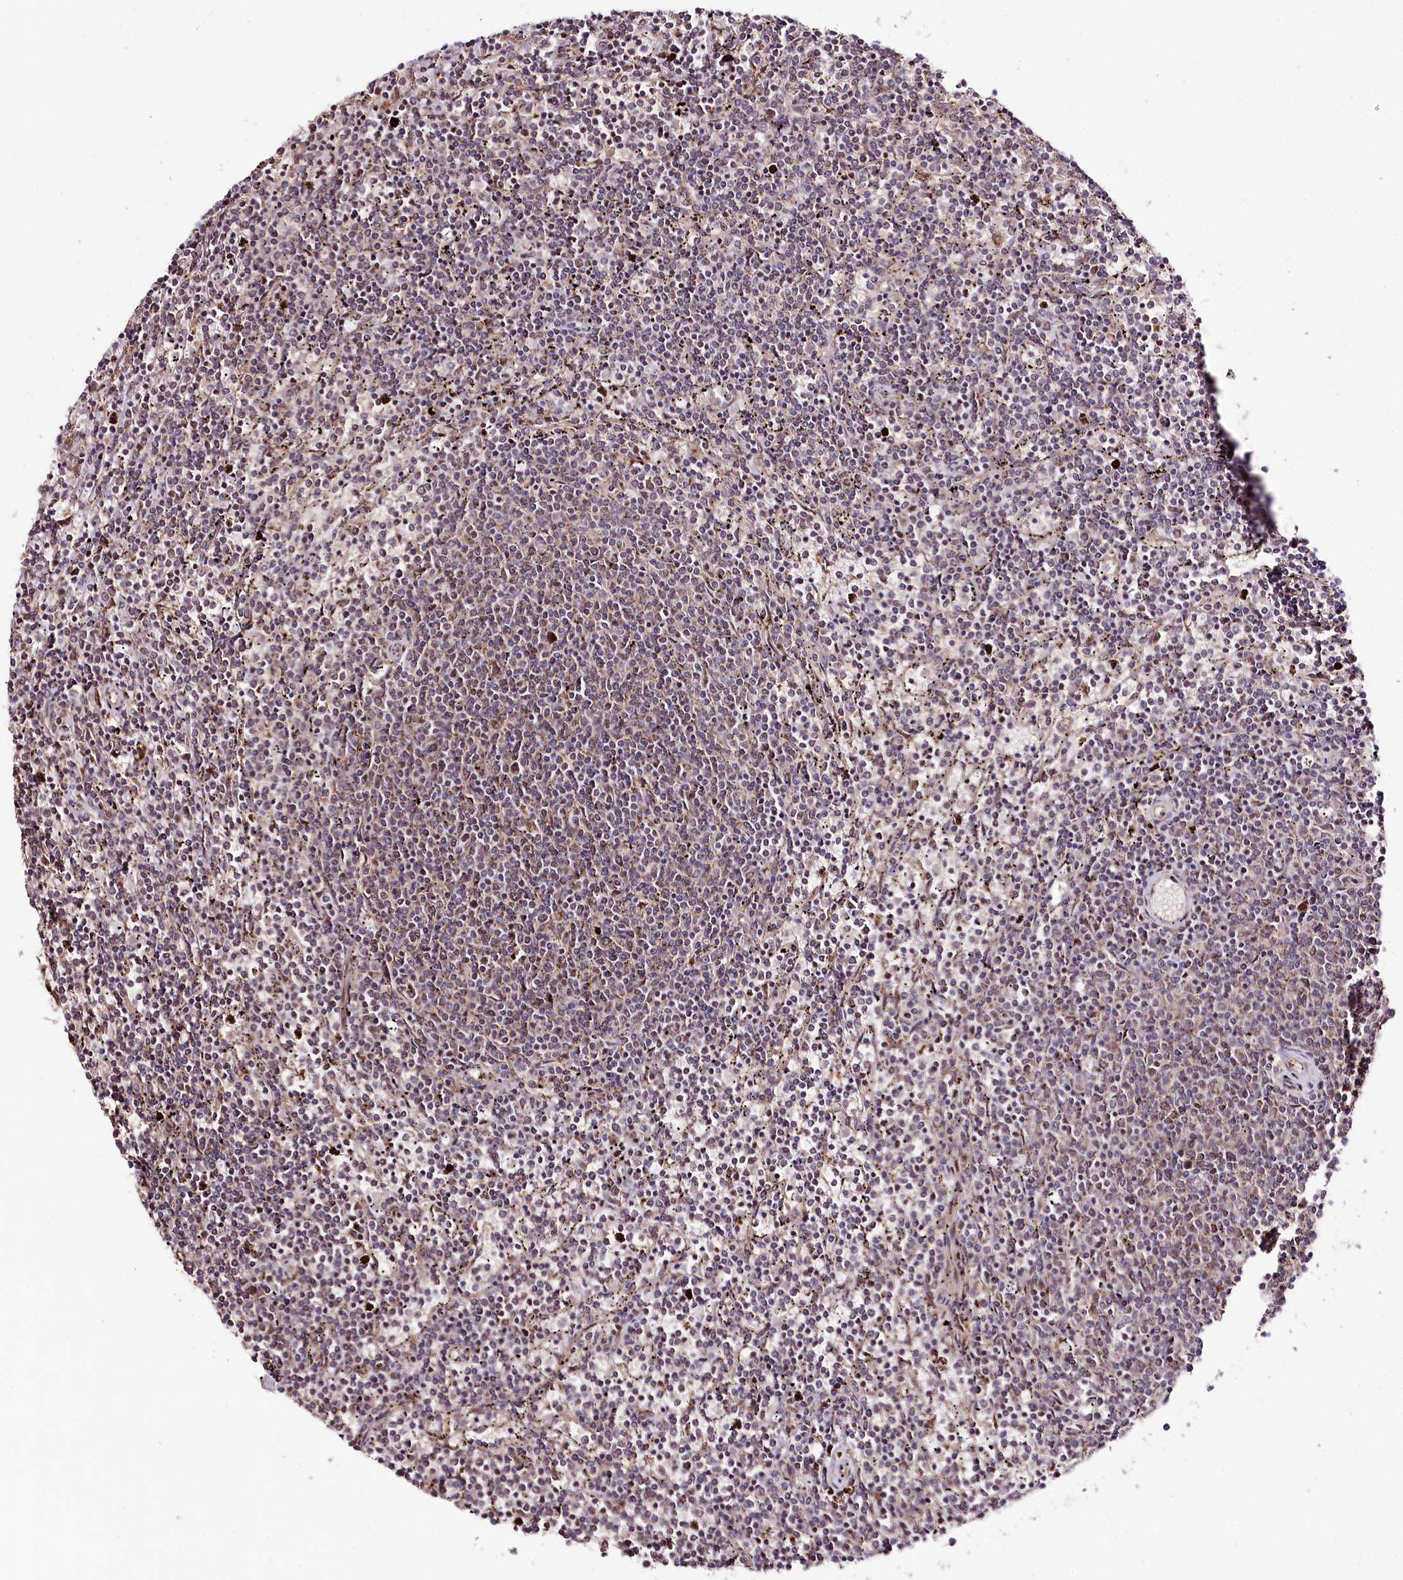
{"staining": {"intensity": "weak", "quantity": "<25%", "location": "cytoplasmic/membranous"}, "tissue": "lymphoma", "cell_type": "Tumor cells", "image_type": "cancer", "snomed": [{"axis": "morphology", "description": "Malignant lymphoma, non-Hodgkin's type, Low grade"}, {"axis": "topography", "description": "Spleen"}], "caption": "Micrograph shows no significant protein staining in tumor cells of lymphoma.", "gene": "DMP1", "patient": {"sex": "female", "age": 50}}